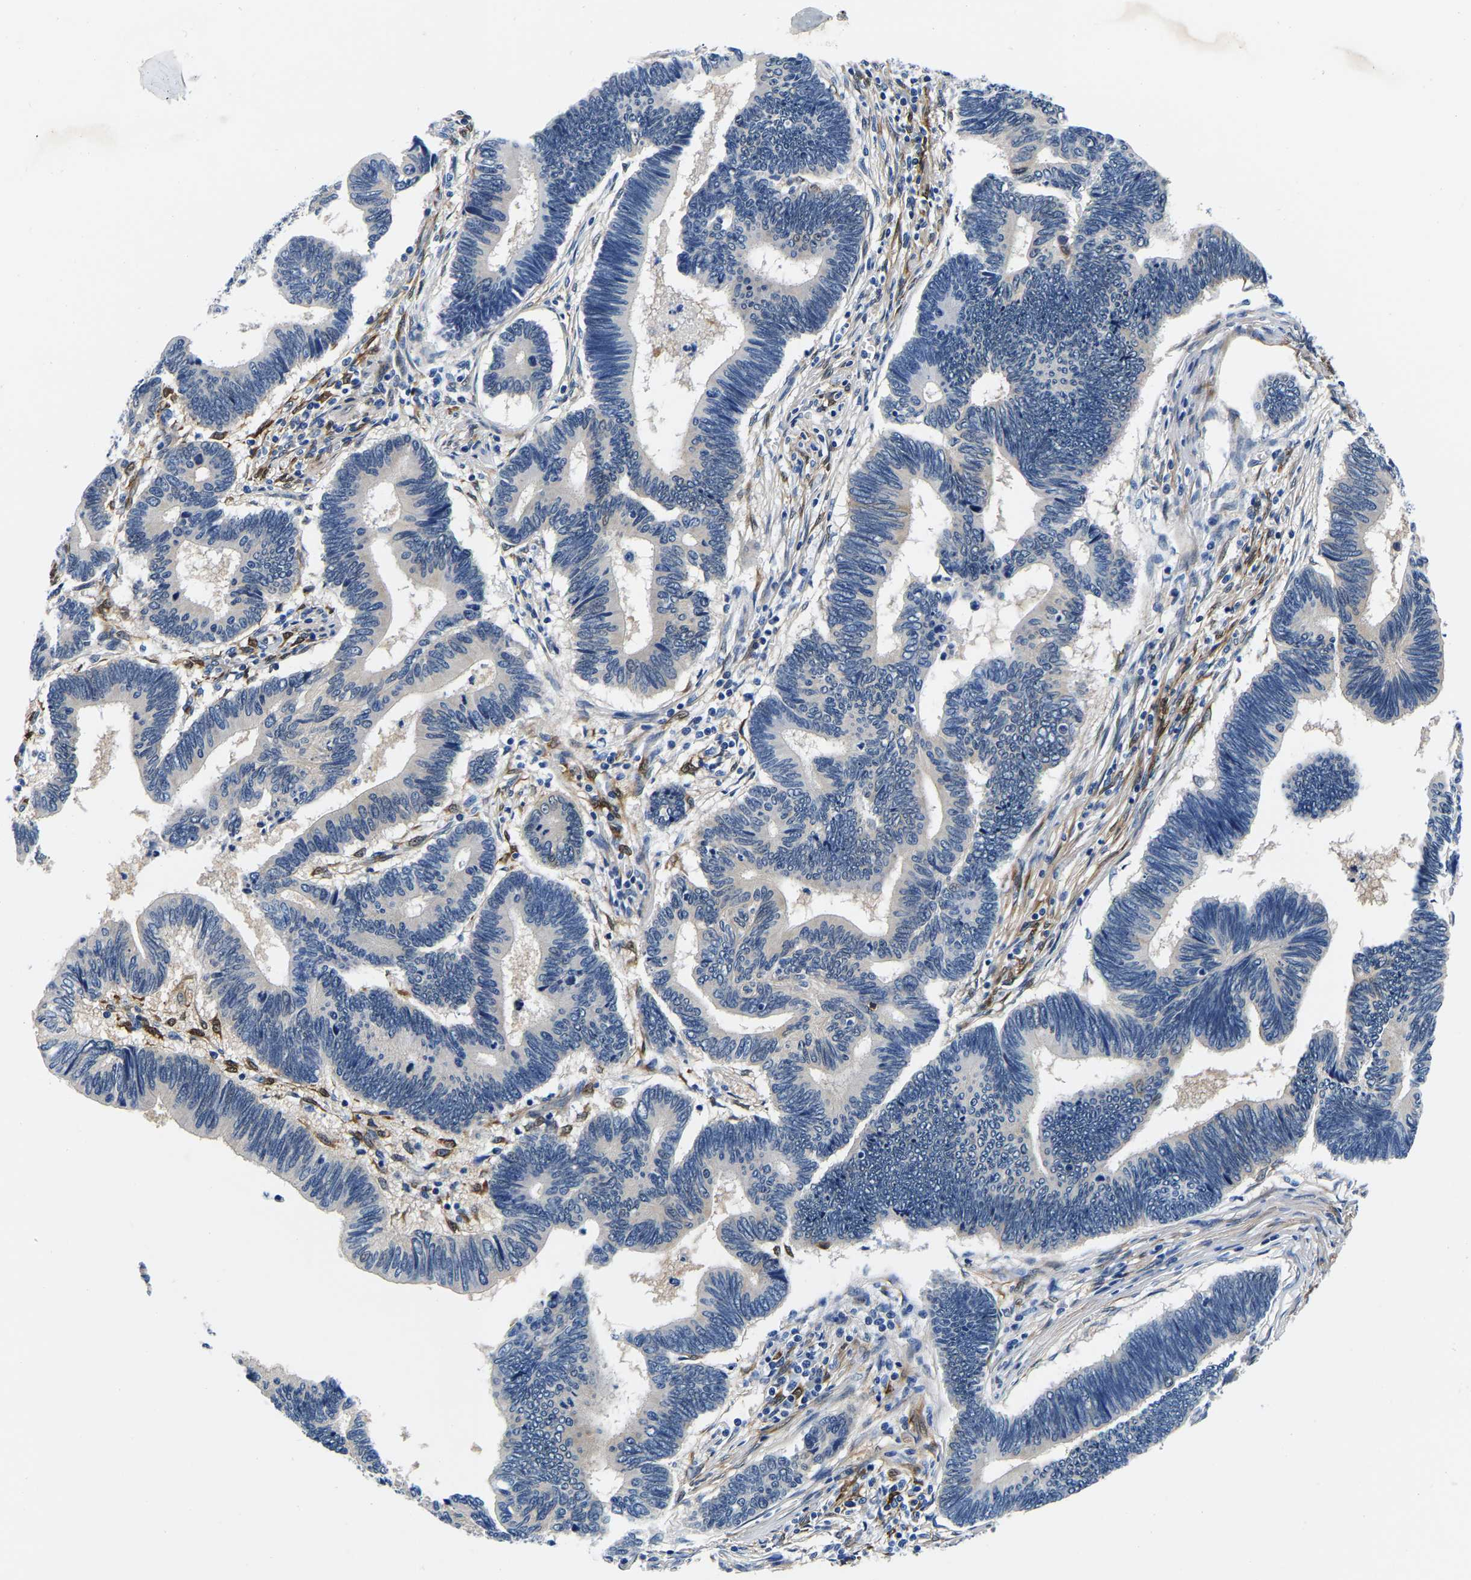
{"staining": {"intensity": "negative", "quantity": "none", "location": "none"}, "tissue": "pancreatic cancer", "cell_type": "Tumor cells", "image_type": "cancer", "snomed": [{"axis": "morphology", "description": "Adenocarcinoma, NOS"}, {"axis": "topography", "description": "Pancreas"}], "caption": "A histopathology image of adenocarcinoma (pancreatic) stained for a protein shows no brown staining in tumor cells.", "gene": "S100A13", "patient": {"sex": "female", "age": 70}}